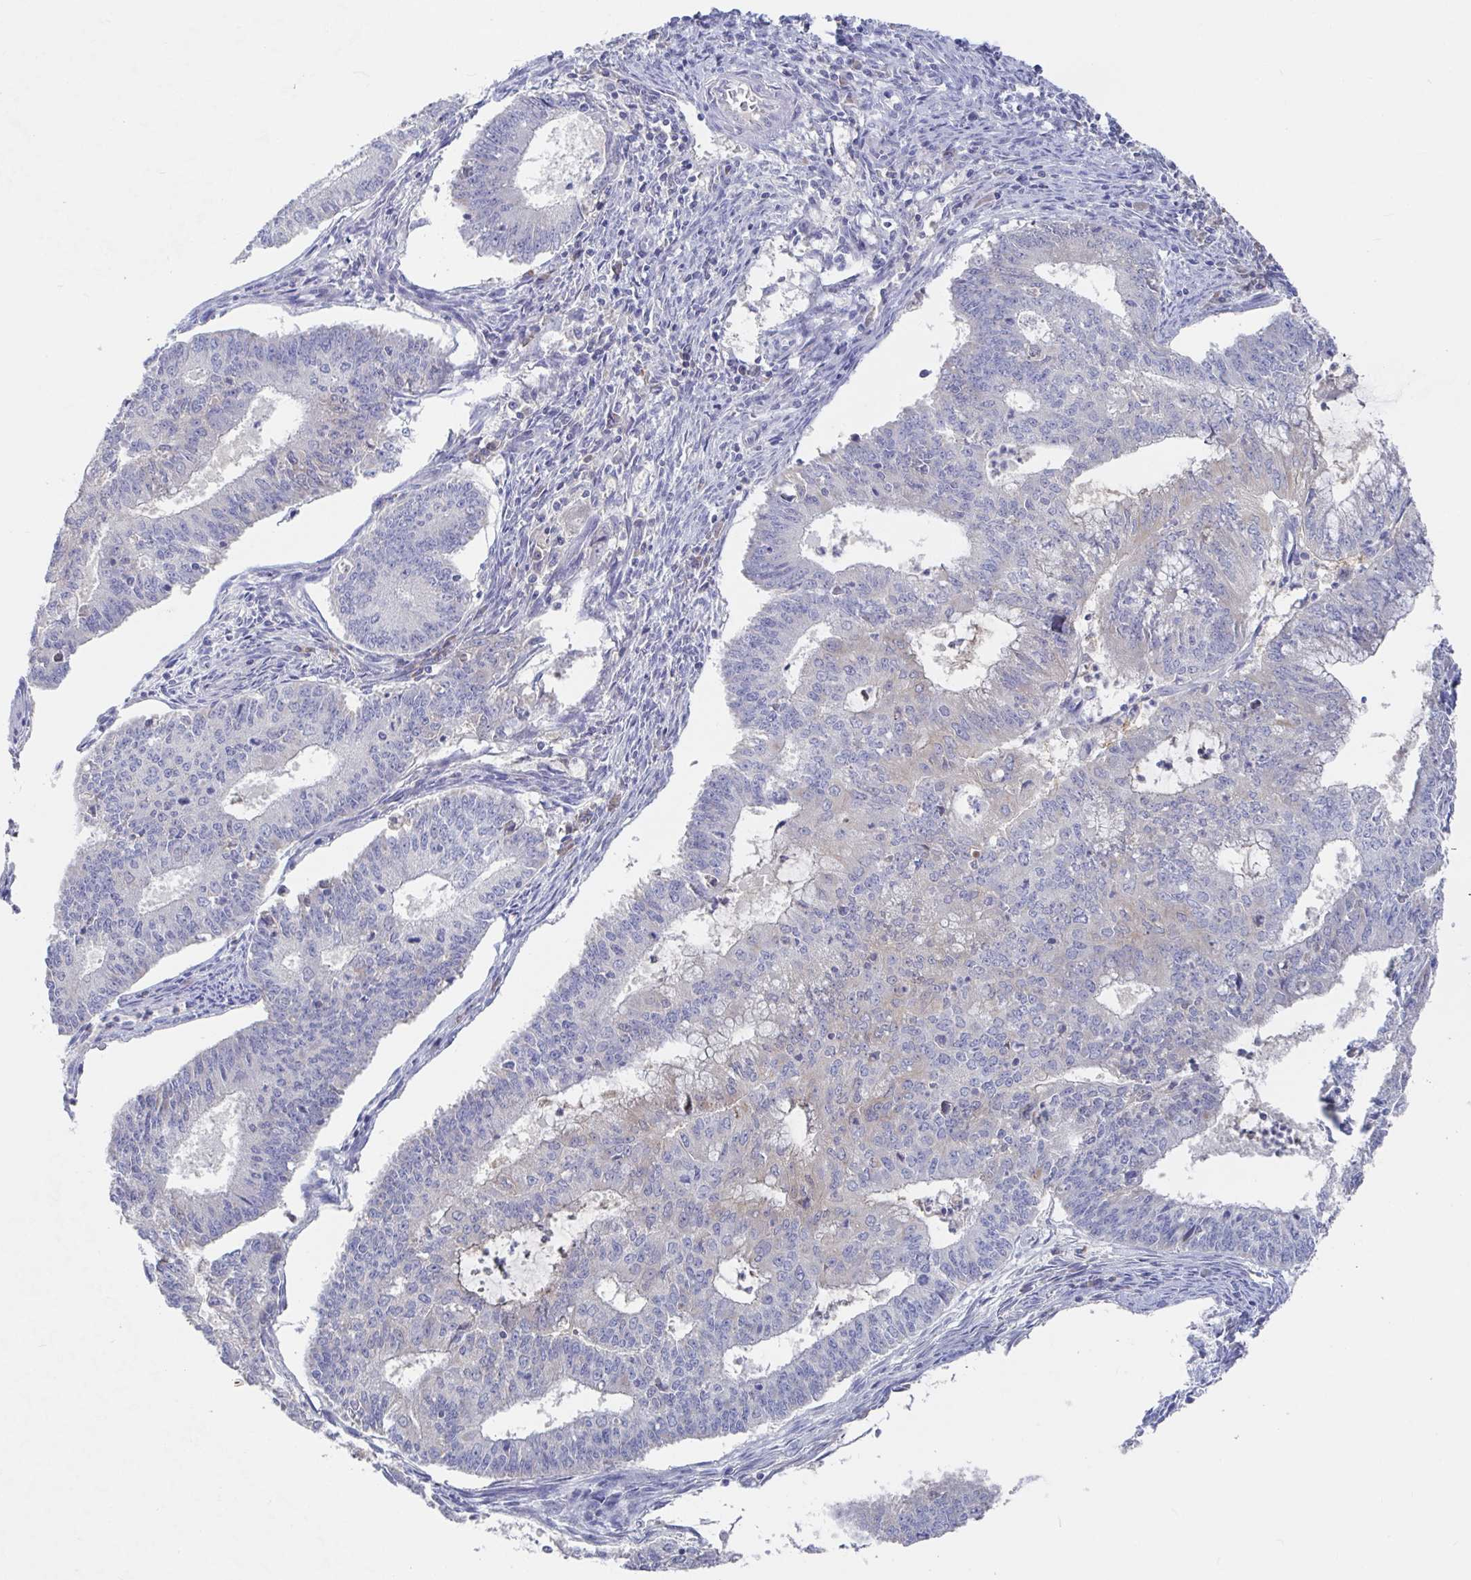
{"staining": {"intensity": "negative", "quantity": "none", "location": "none"}, "tissue": "endometrial cancer", "cell_type": "Tumor cells", "image_type": "cancer", "snomed": [{"axis": "morphology", "description": "Adenocarcinoma, NOS"}, {"axis": "topography", "description": "Endometrium"}], "caption": "IHC of endometrial cancer displays no expression in tumor cells. (Stains: DAB (3,3'-diaminobenzidine) immunohistochemistry (IHC) with hematoxylin counter stain, Microscopy: brightfield microscopy at high magnification).", "gene": "GPR148", "patient": {"sex": "female", "age": 61}}